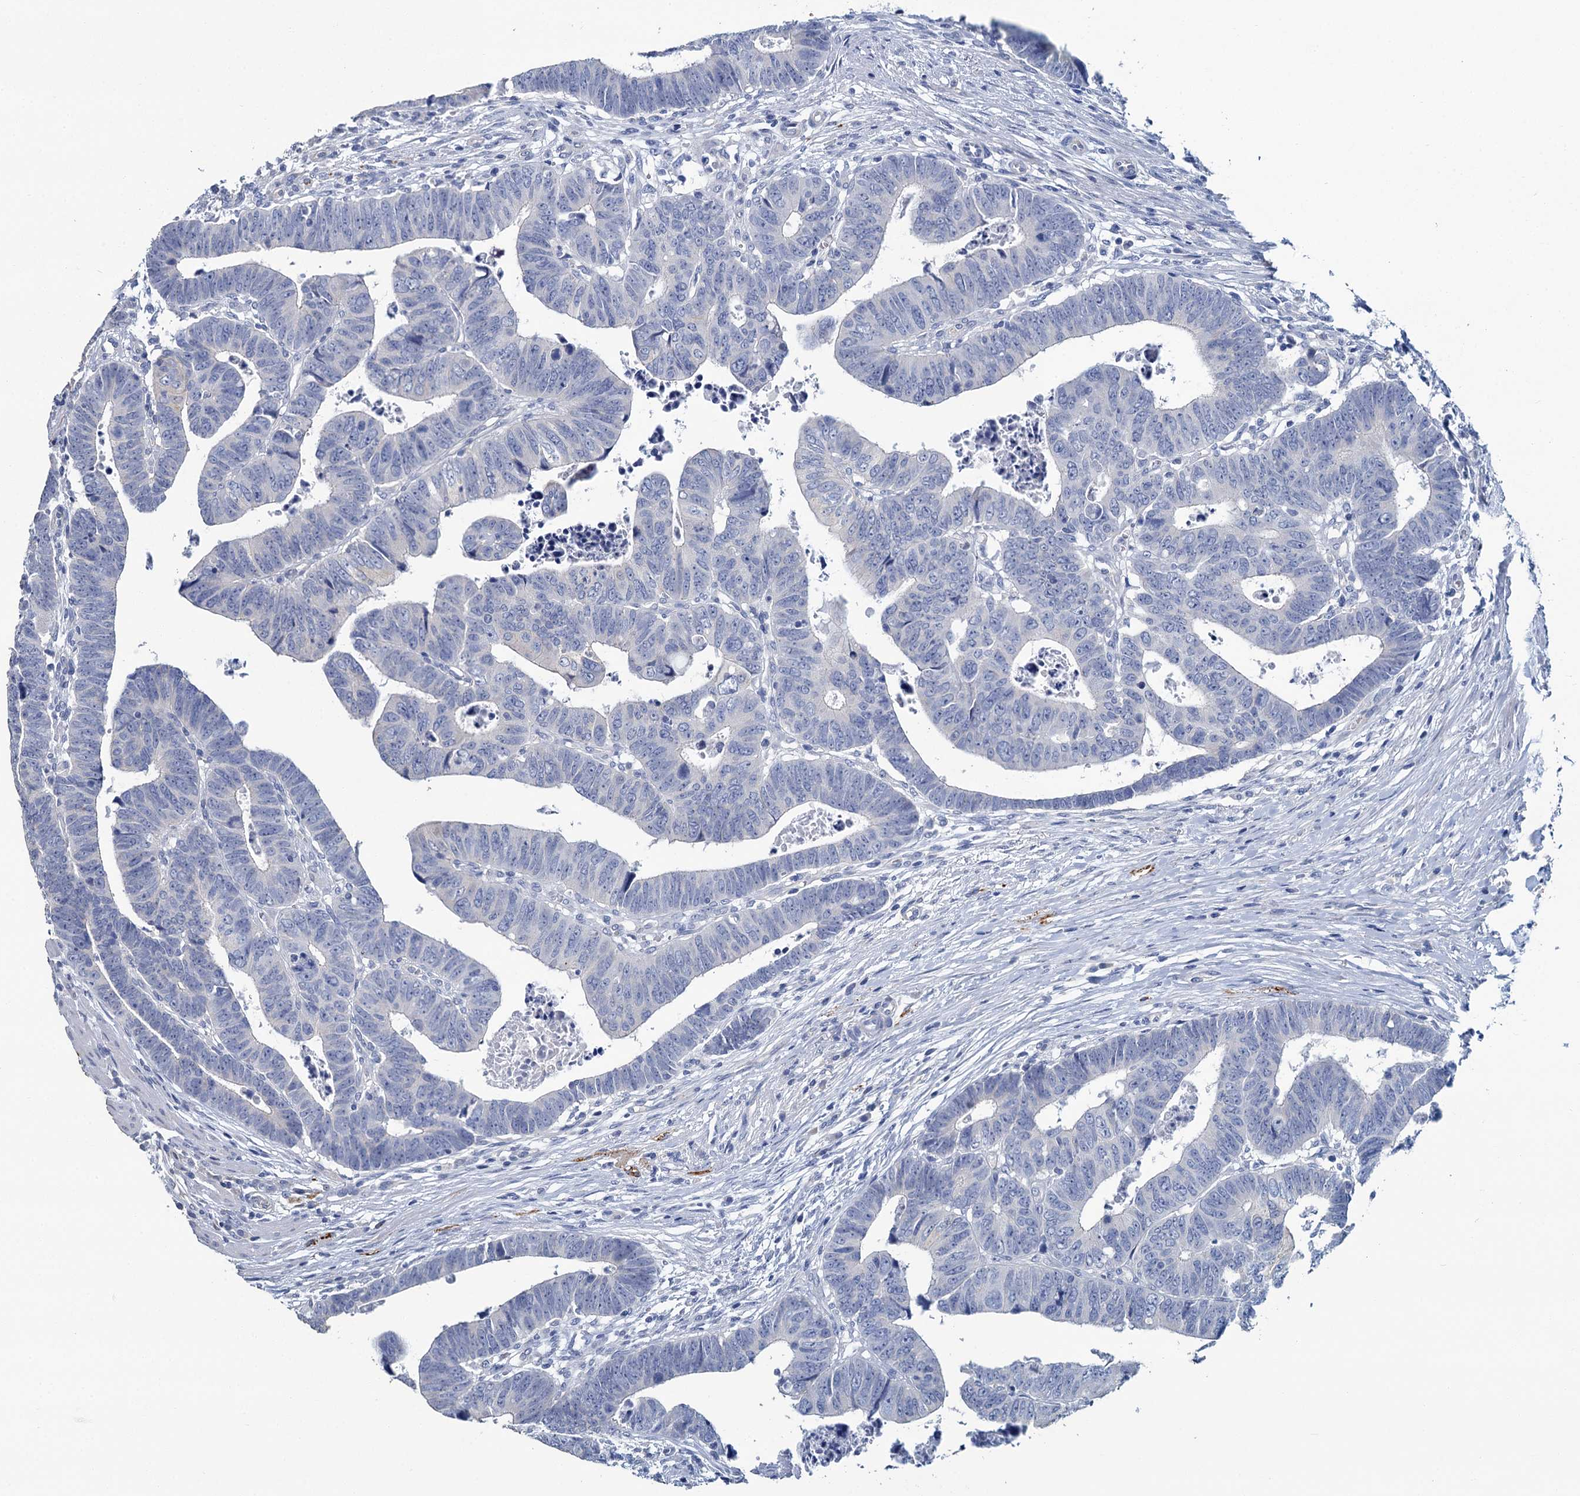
{"staining": {"intensity": "negative", "quantity": "none", "location": "none"}, "tissue": "colorectal cancer", "cell_type": "Tumor cells", "image_type": "cancer", "snomed": [{"axis": "morphology", "description": "Normal tissue, NOS"}, {"axis": "morphology", "description": "Adenocarcinoma, NOS"}, {"axis": "topography", "description": "Rectum"}], "caption": "Tumor cells are negative for protein expression in human colorectal cancer. Nuclei are stained in blue.", "gene": "SNCB", "patient": {"sex": "female", "age": 65}}